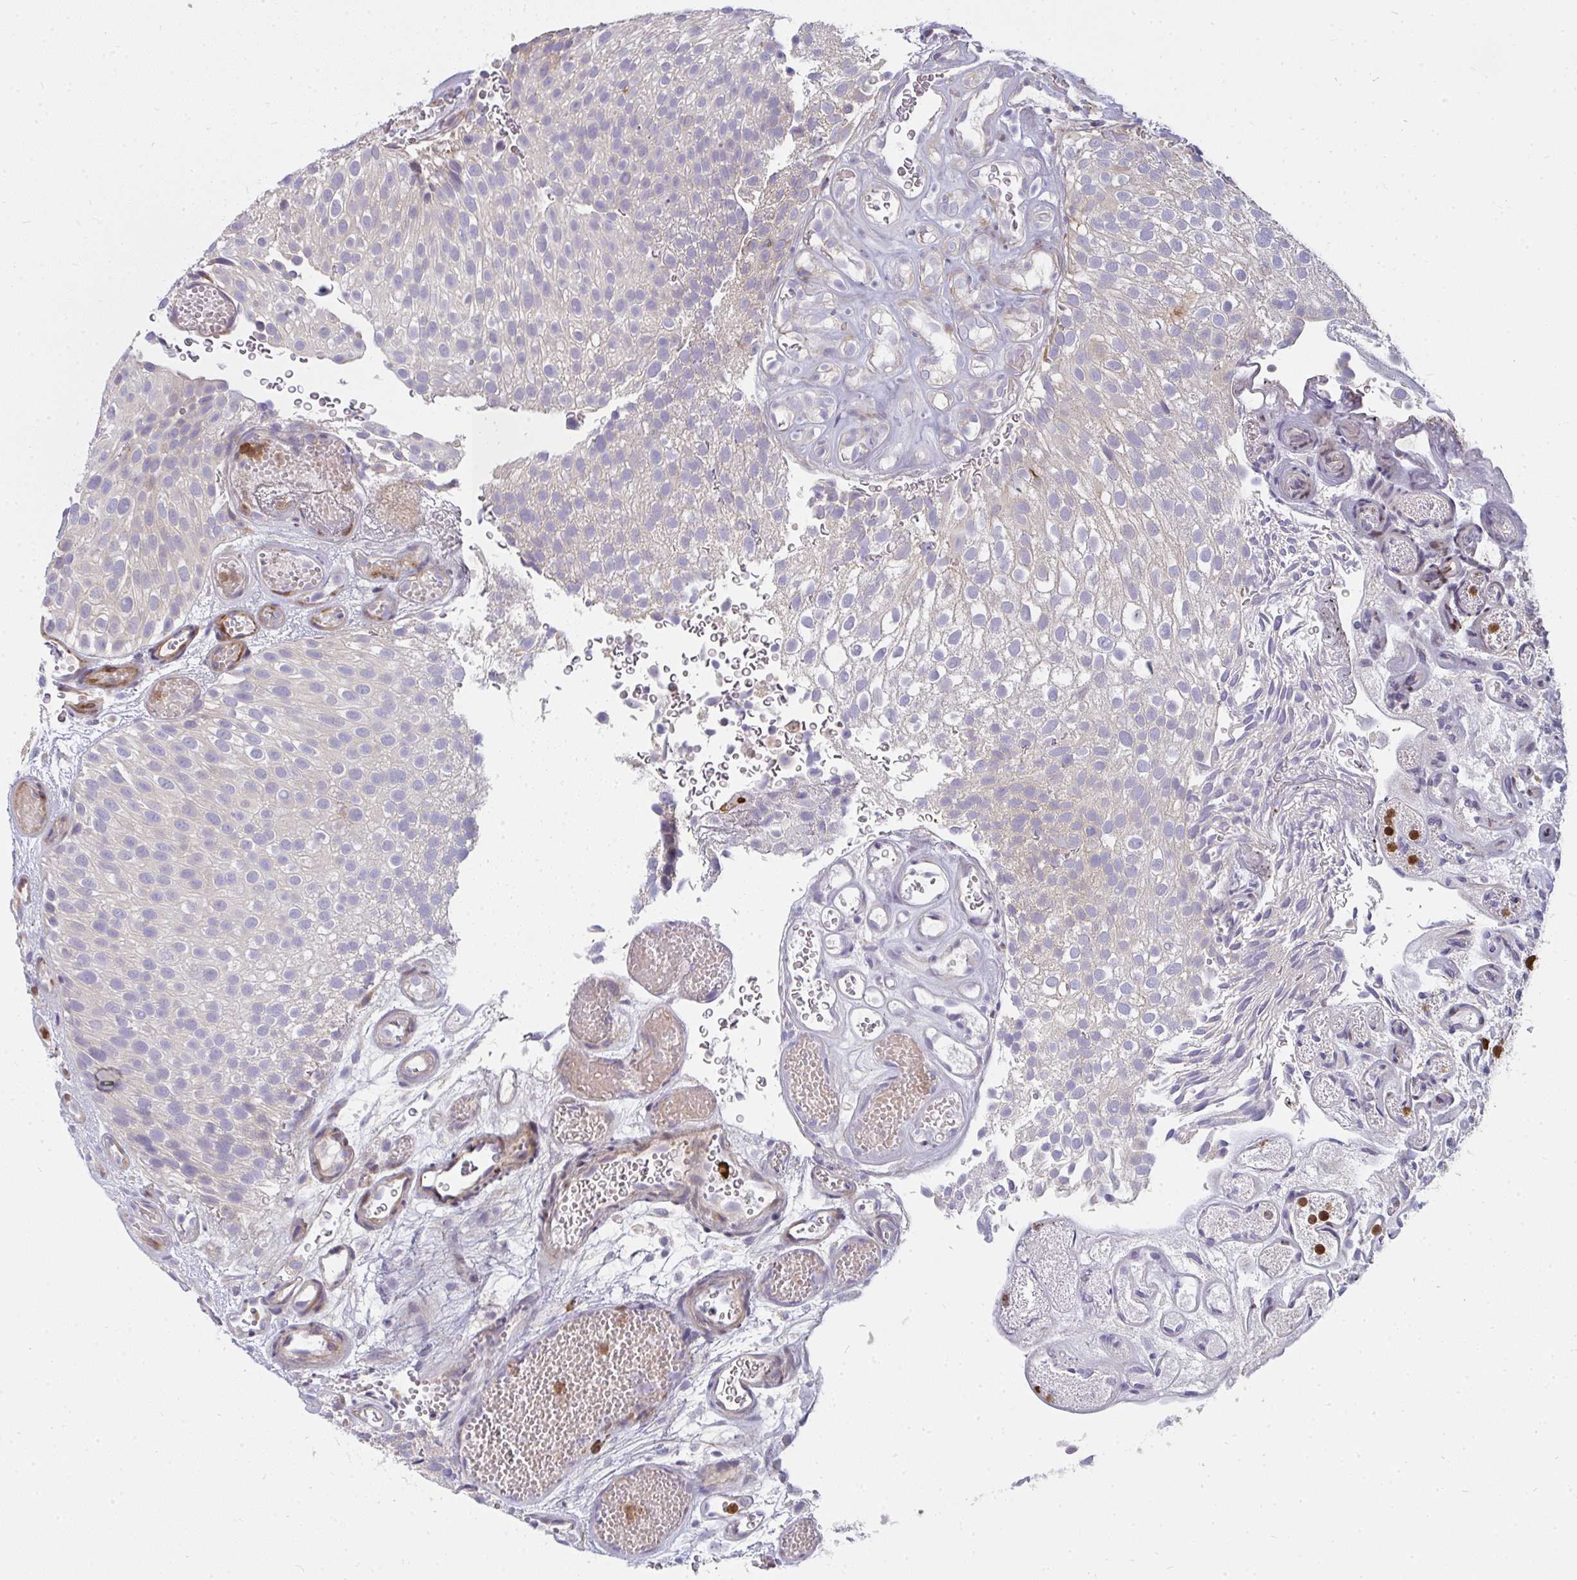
{"staining": {"intensity": "negative", "quantity": "none", "location": "none"}, "tissue": "urothelial cancer", "cell_type": "Tumor cells", "image_type": "cancer", "snomed": [{"axis": "morphology", "description": "Urothelial carcinoma, Low grade"}, {"axis": "topography", "description": "Urinary bladder"}], "caption": "Low-grade urothelial carcinoma was stained to show a protein in brown. There is no significant positivity in tumor cells.", "gene": "CSF3R", "patient": {"sex": "male", "age": 78}}